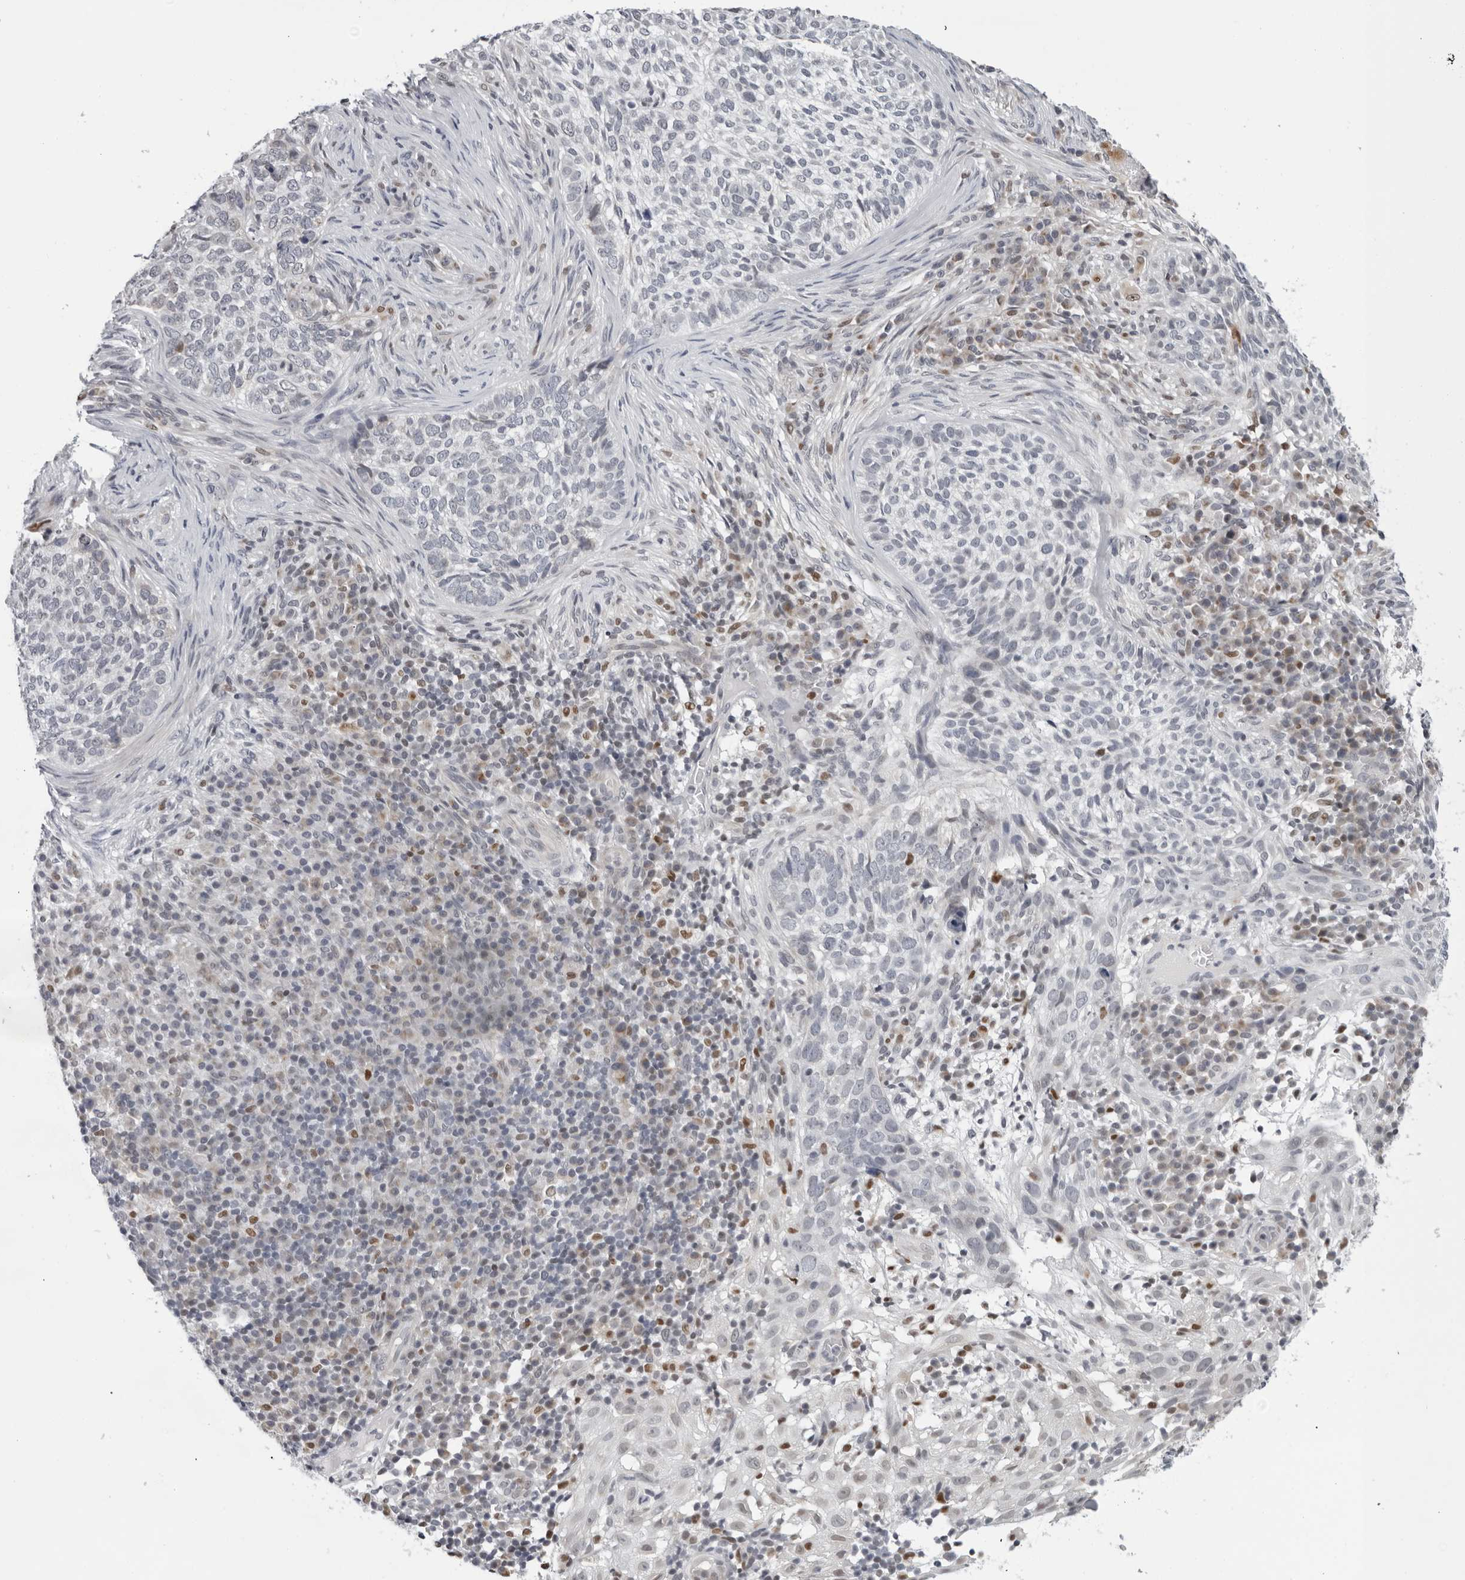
{"staining": {"intensity": "negative", "quantity": "none", "location": "none"}, "tissue": "skin cancer", "cell_type": "Tumor cells", "image_type": "cancer", "snomed": [{"axis": "morphology", "description": "Basal cell carcinoma"}, {"axis": "topography", "description": "Skin"}], "caption": "This photomicrograph is of skin basal cell carcinoma stained with immunohistochemistry to label a protein in brown with the nuclei are counter-stained blue. There is no staining in tumor cells.", "gene": "CPT2", "patient": {"sex": "female", "age": 64}}